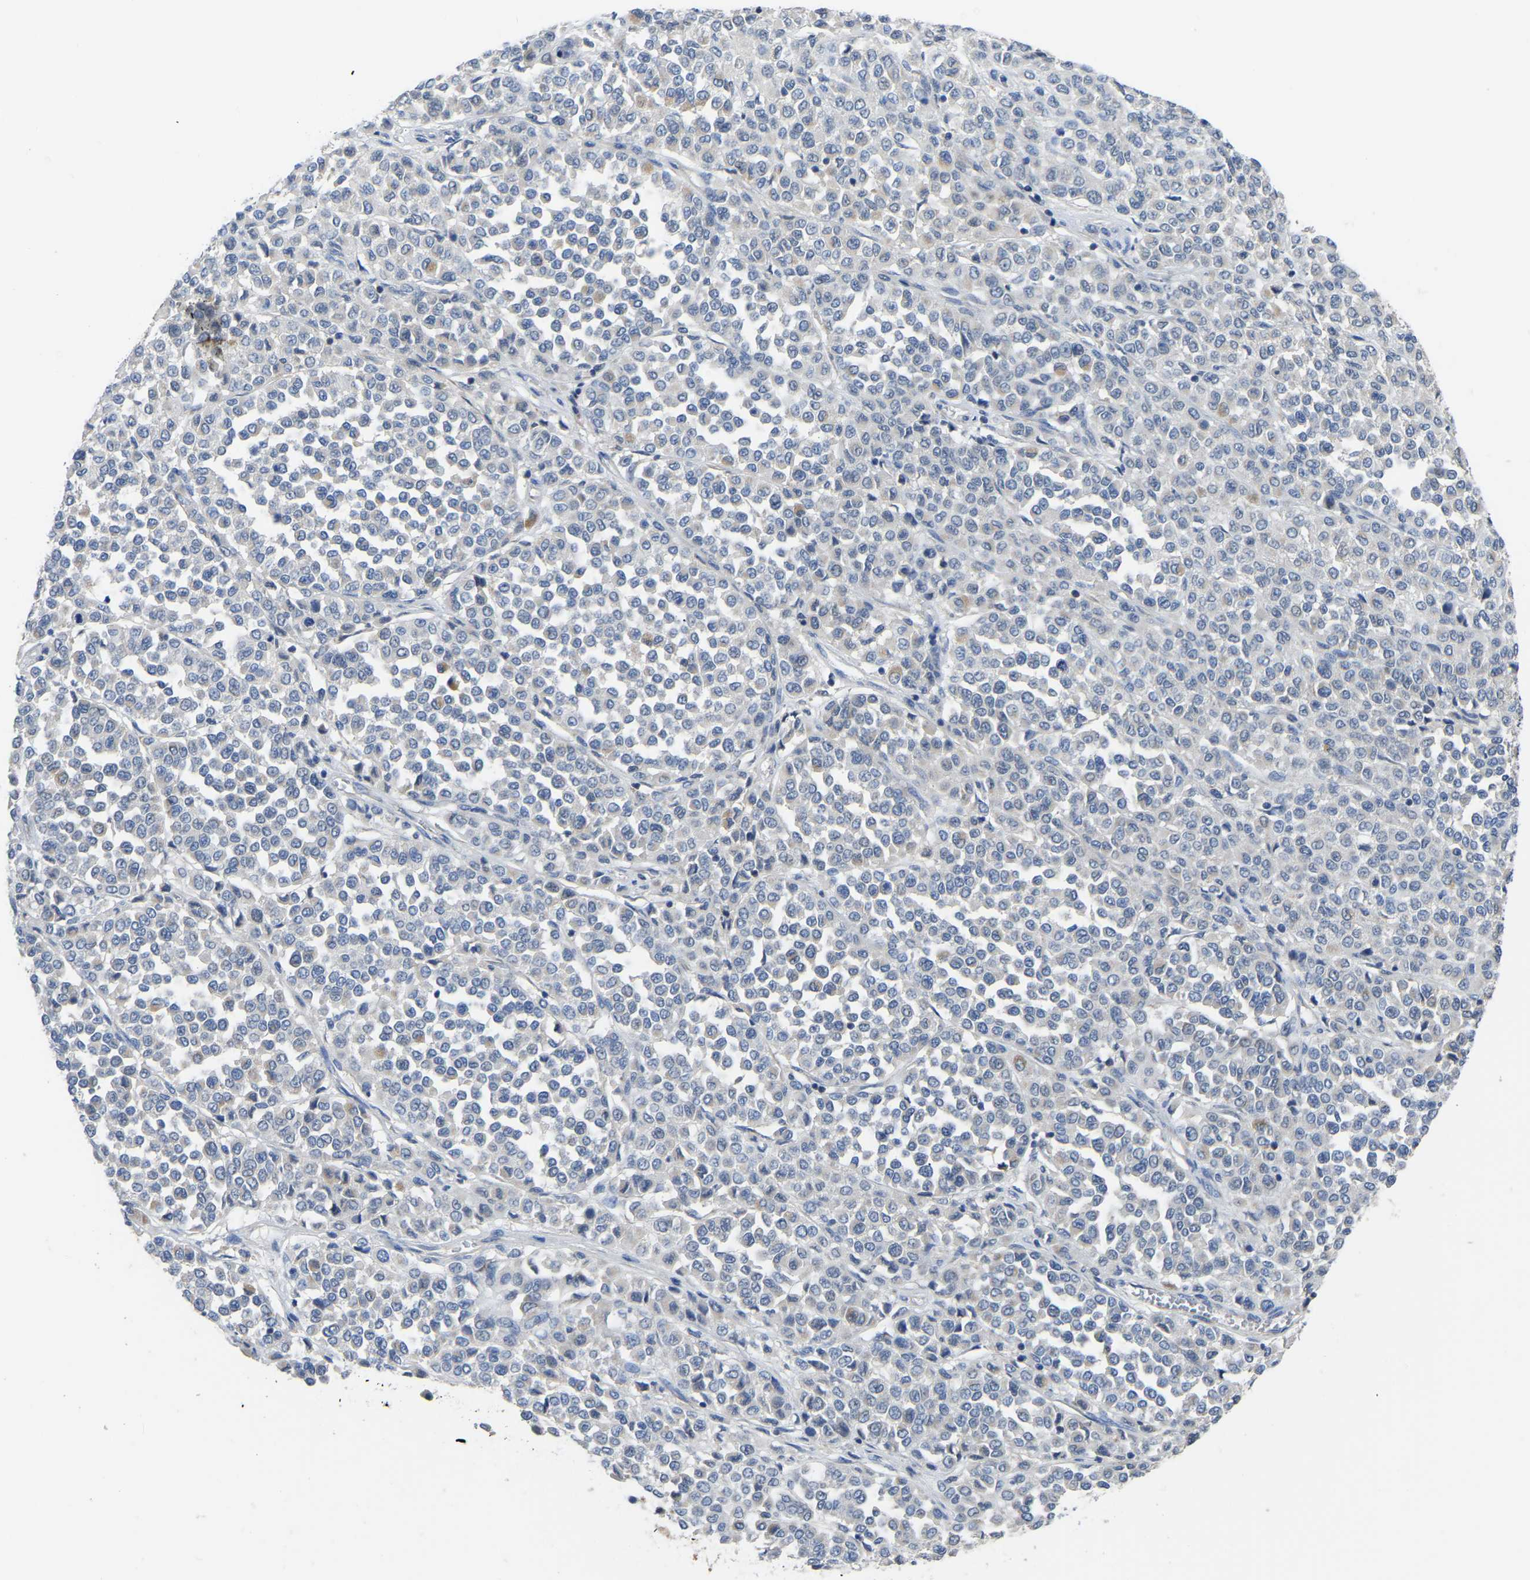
{"staining": {"intensity": "negative", "quantity": "none", "location": "none"}, "tissue": "melanoma", "cell_type": "Tumor cells", "image_type": "cancer", "snomed": [{"axis": "morphology", "description": "Malignant melanoma, Metastatic site"}, {"axis": "topography", "description": "Pancreas"}], "caption": "Tumor cells are negative for brown protein staining in malignant melanoma (metastatic site). Brightfield microscopy of IHC stained with DAB (3,3'-diaminobenzidine) (brown) and hematoxylin (blue), captured at high magnification.", "gene": "ETFA", "patient": {"sex": "female", "age": 30}}